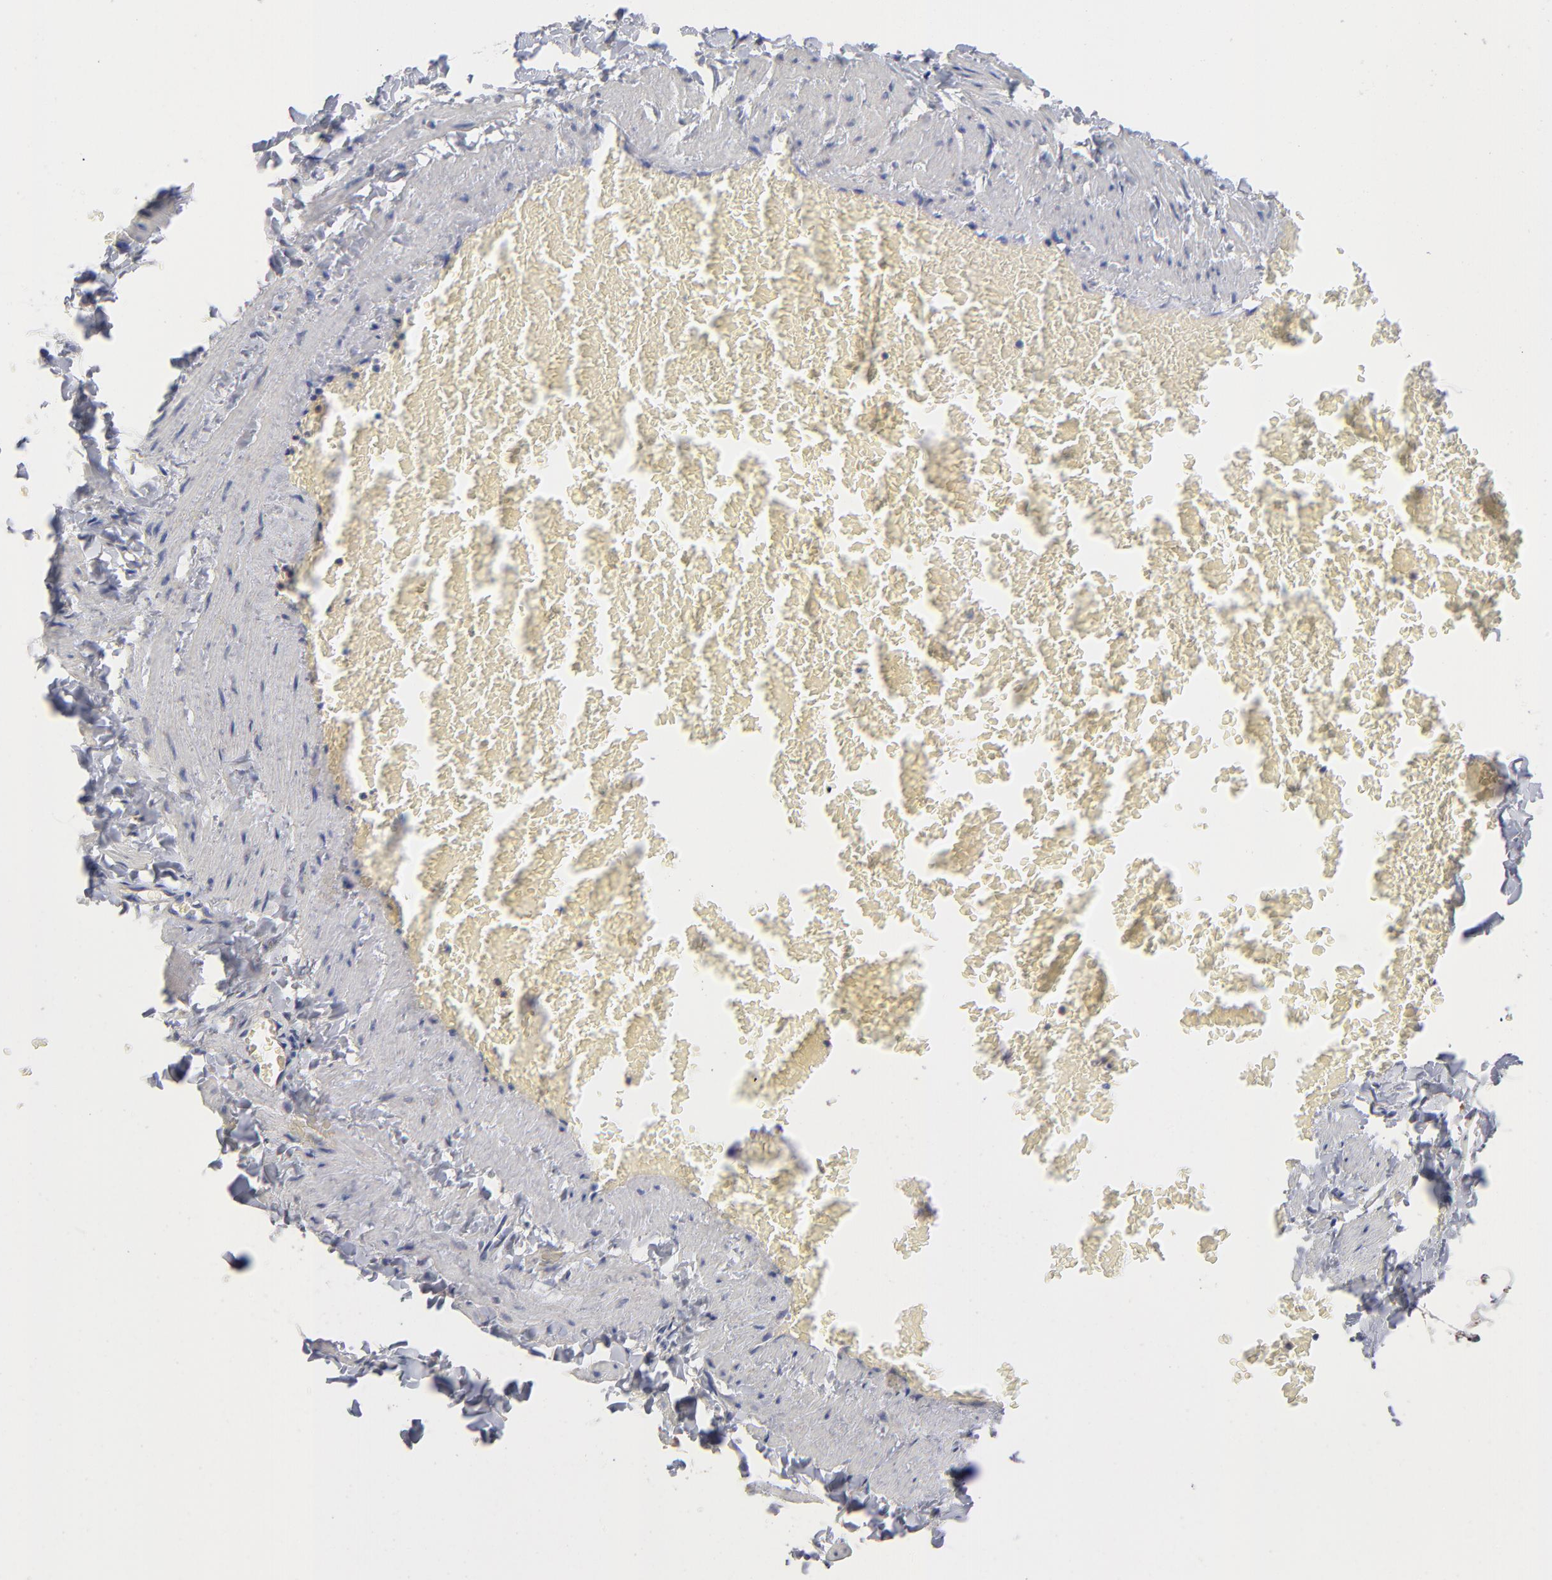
{"staining": {"intensity": "negative", "quantity": "none", "location": "none"}, "tissue": "adipose tissue", "cell_type": "Adipocytes", "image_type": "normal", "snomed": [{"axis": "morphology", "description": "Normal tissue, NOS"}, {"axis": "topography", "description": "Vascular tissue"}], "caption": "IHC histopathology image of unremarkable adipose tissue stained for a protein (brown), which shows no expression in adipocytes.", "gene": "RRAGA", "patient": {"sex": "male", "age": 41}}